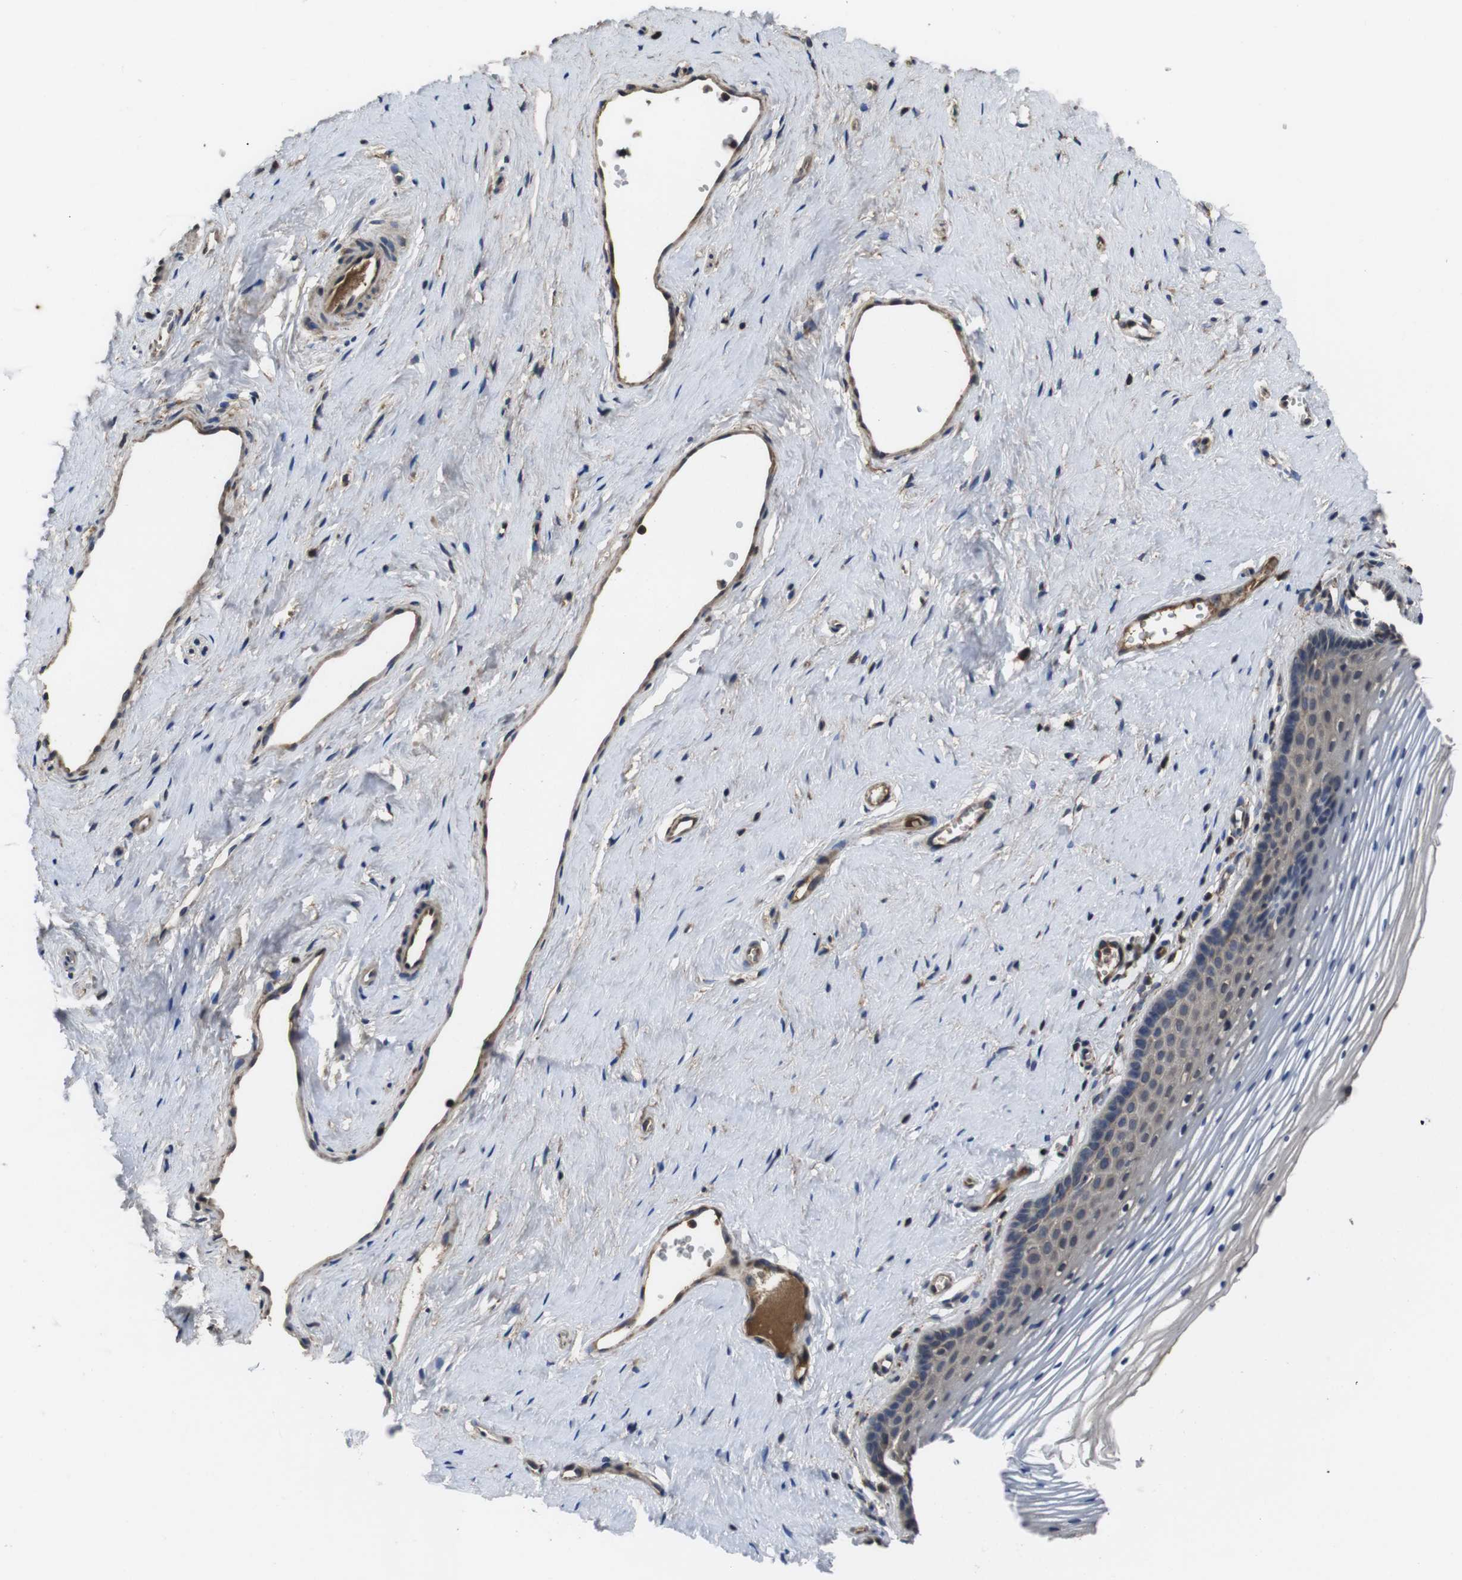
{"staining": {"intensity": "weak", "quantity": "<25%", "location": "cytoplasmic/membranous"}, "tissue": "vagina", "cell_type": "Squamous epithelial cells", "image_type": "normal", "snomed": [{"axis": "morphology", "description": "Normal tissue, NOS"}, {"axis": "topography", "description": "Vagina"}], "caption": "The micrograph shows no significant staining in squamous epithelial cells of vagina. Nuclei are stained in blue.", "gene": "CXCL11", "patient": {"sex": "female", "age": 32}}